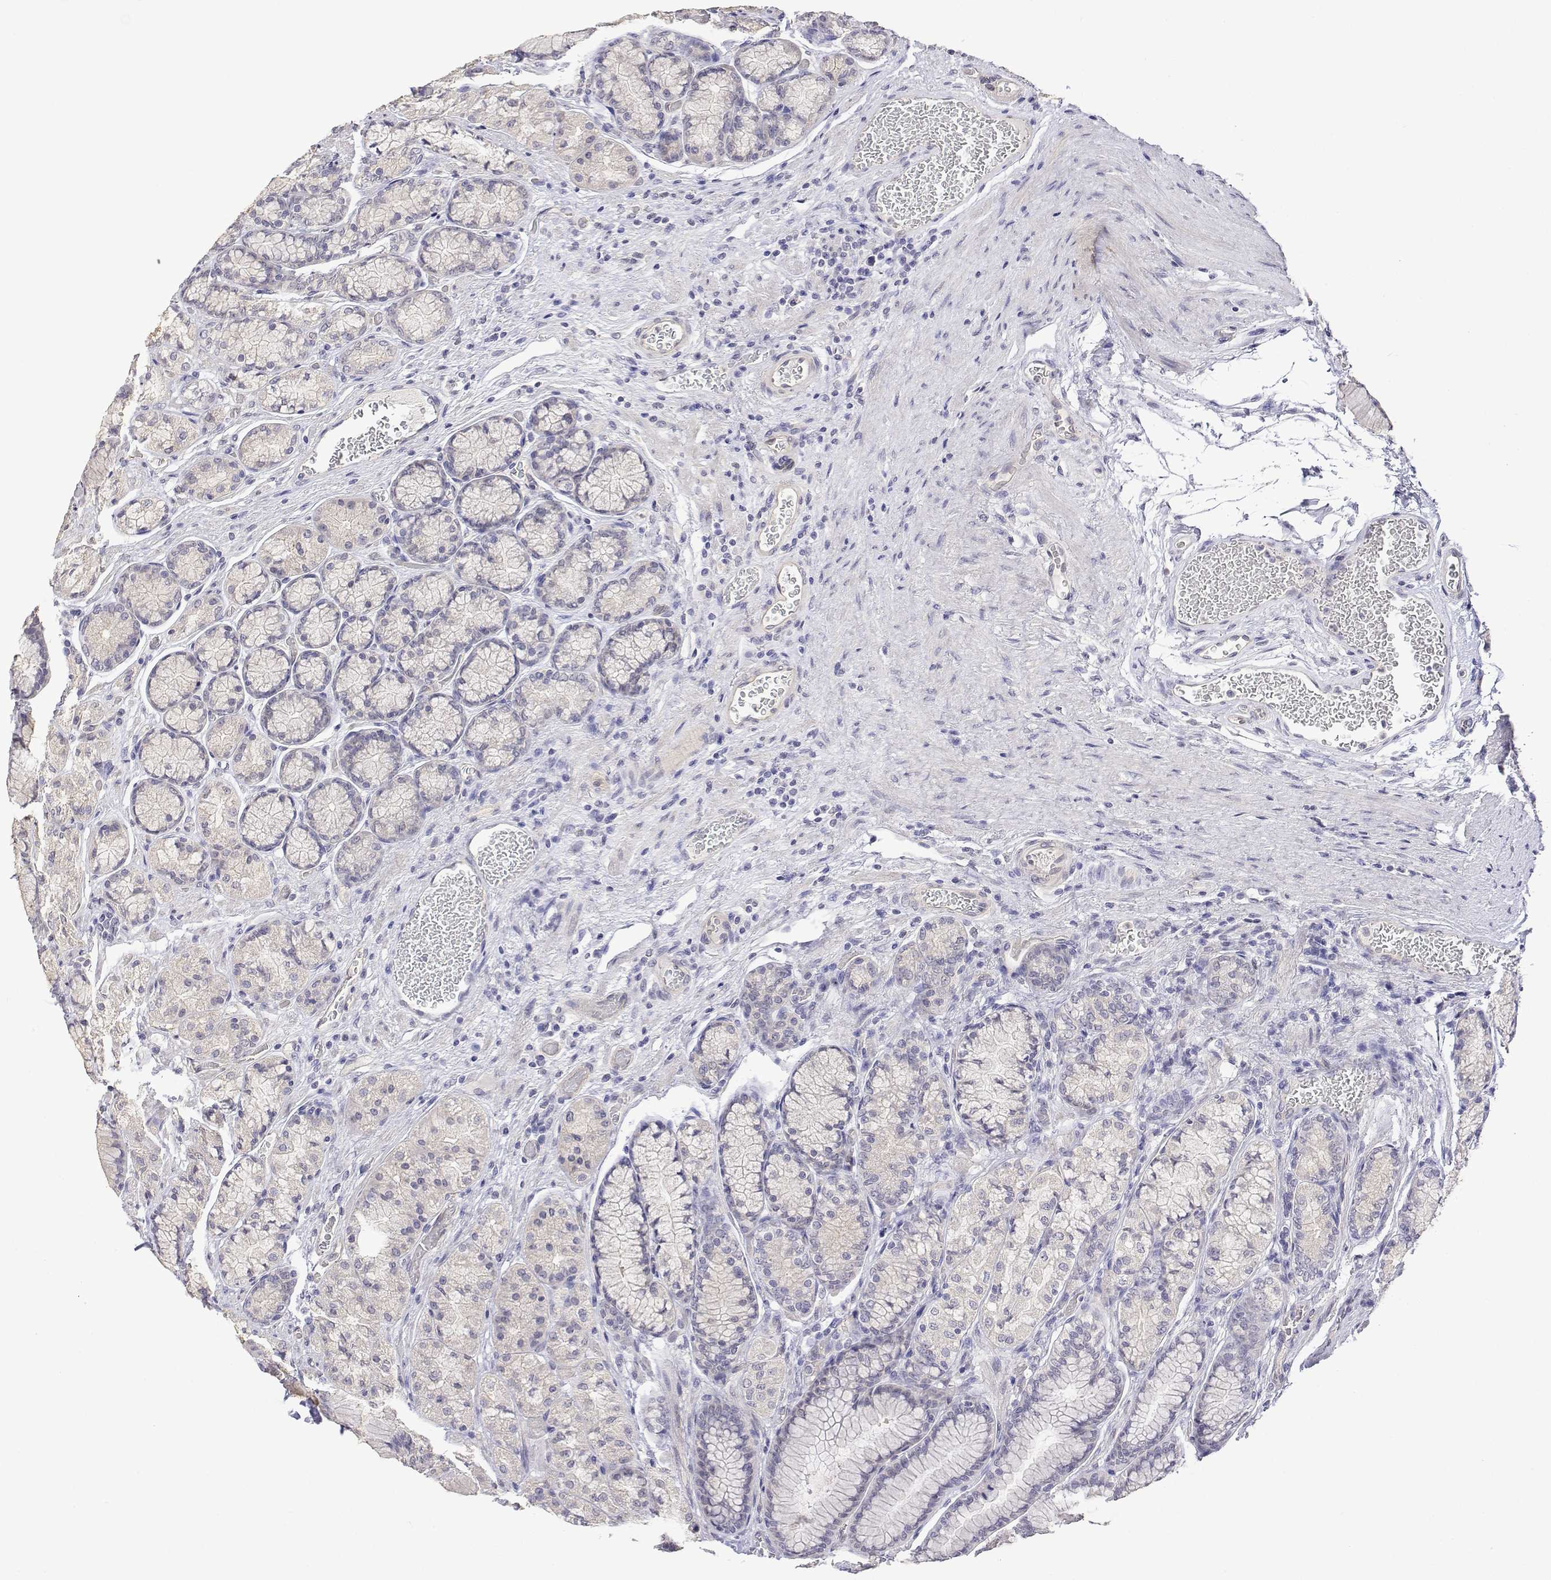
{"staining": {"intensity": "weak", "quantity": "<25%", "location": "cytoplasmic/membranous"}, "tissue": "stomach", "cell_type": "Glandular cells", "image_type": "normal", "snomed": [{"axis": "morphology", "description": "Normal tissue, NOS"}, {"axis": "morphology", "description": "Adenocarcinoma, NOS"}, {"axis": "morphology", "description": "Adenocarcinoma, High grade"}, {"axis": "topography", "description": "Stomach, upper"}, {"axis": "topography", "description": "Stomach"}], "caption": "High power microscopy photomicrograph of an immunohistochemistry photomicrograph of benign stomach, revealing no significant positivity in glandular cells. (Stains: DAB (3,3'-diaminobenzidine) immunohistochemistry (IHC) with hematoxylin counter stain, Microscopy: brightfield microscopy at high magnification).", "gene": "PLCB1", "patient": {"sex": "female", "age": 65}}